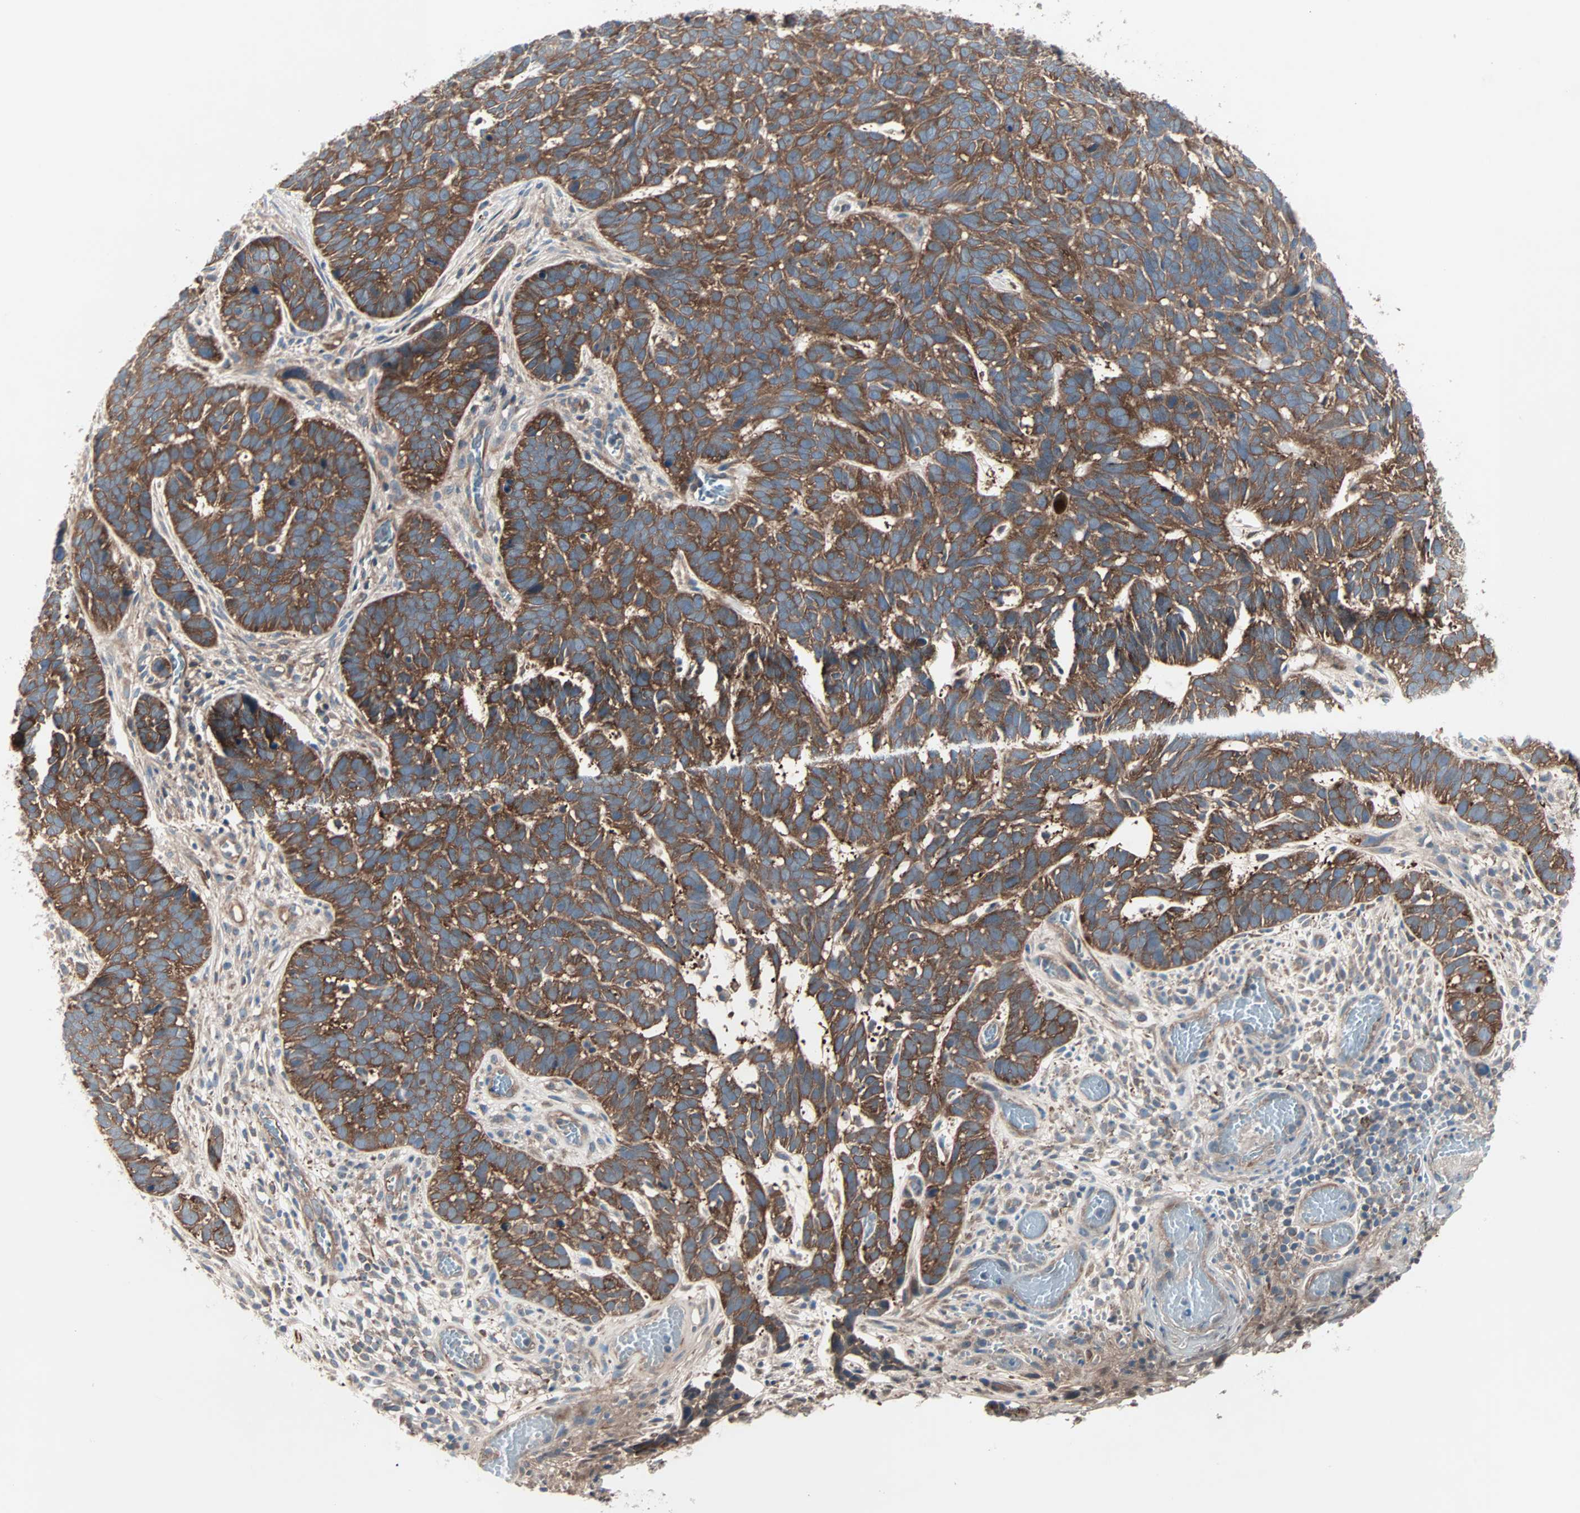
{"staining": {"intensity": "strong", "quantity": ">75%", "location": "cytoplasmic/membranous"}, "tissue": "skin cancer", "cell_type": "Tumor cells", "image_type": "cancer", "snomed": [{"axis": "morphology", "description": "Basal cell carcinoma"}, {"axis": "topography", "description": "Skin"}], "caption": "Immunohistochemistry (DAB) staining of human skin cancer (basal cell carcinoma) shows strong cytoplasmic/membranous protein positivity in about >75% of tumor cells.", "gene": "CAD", "patient": {"sex": "male", "age": 87}}